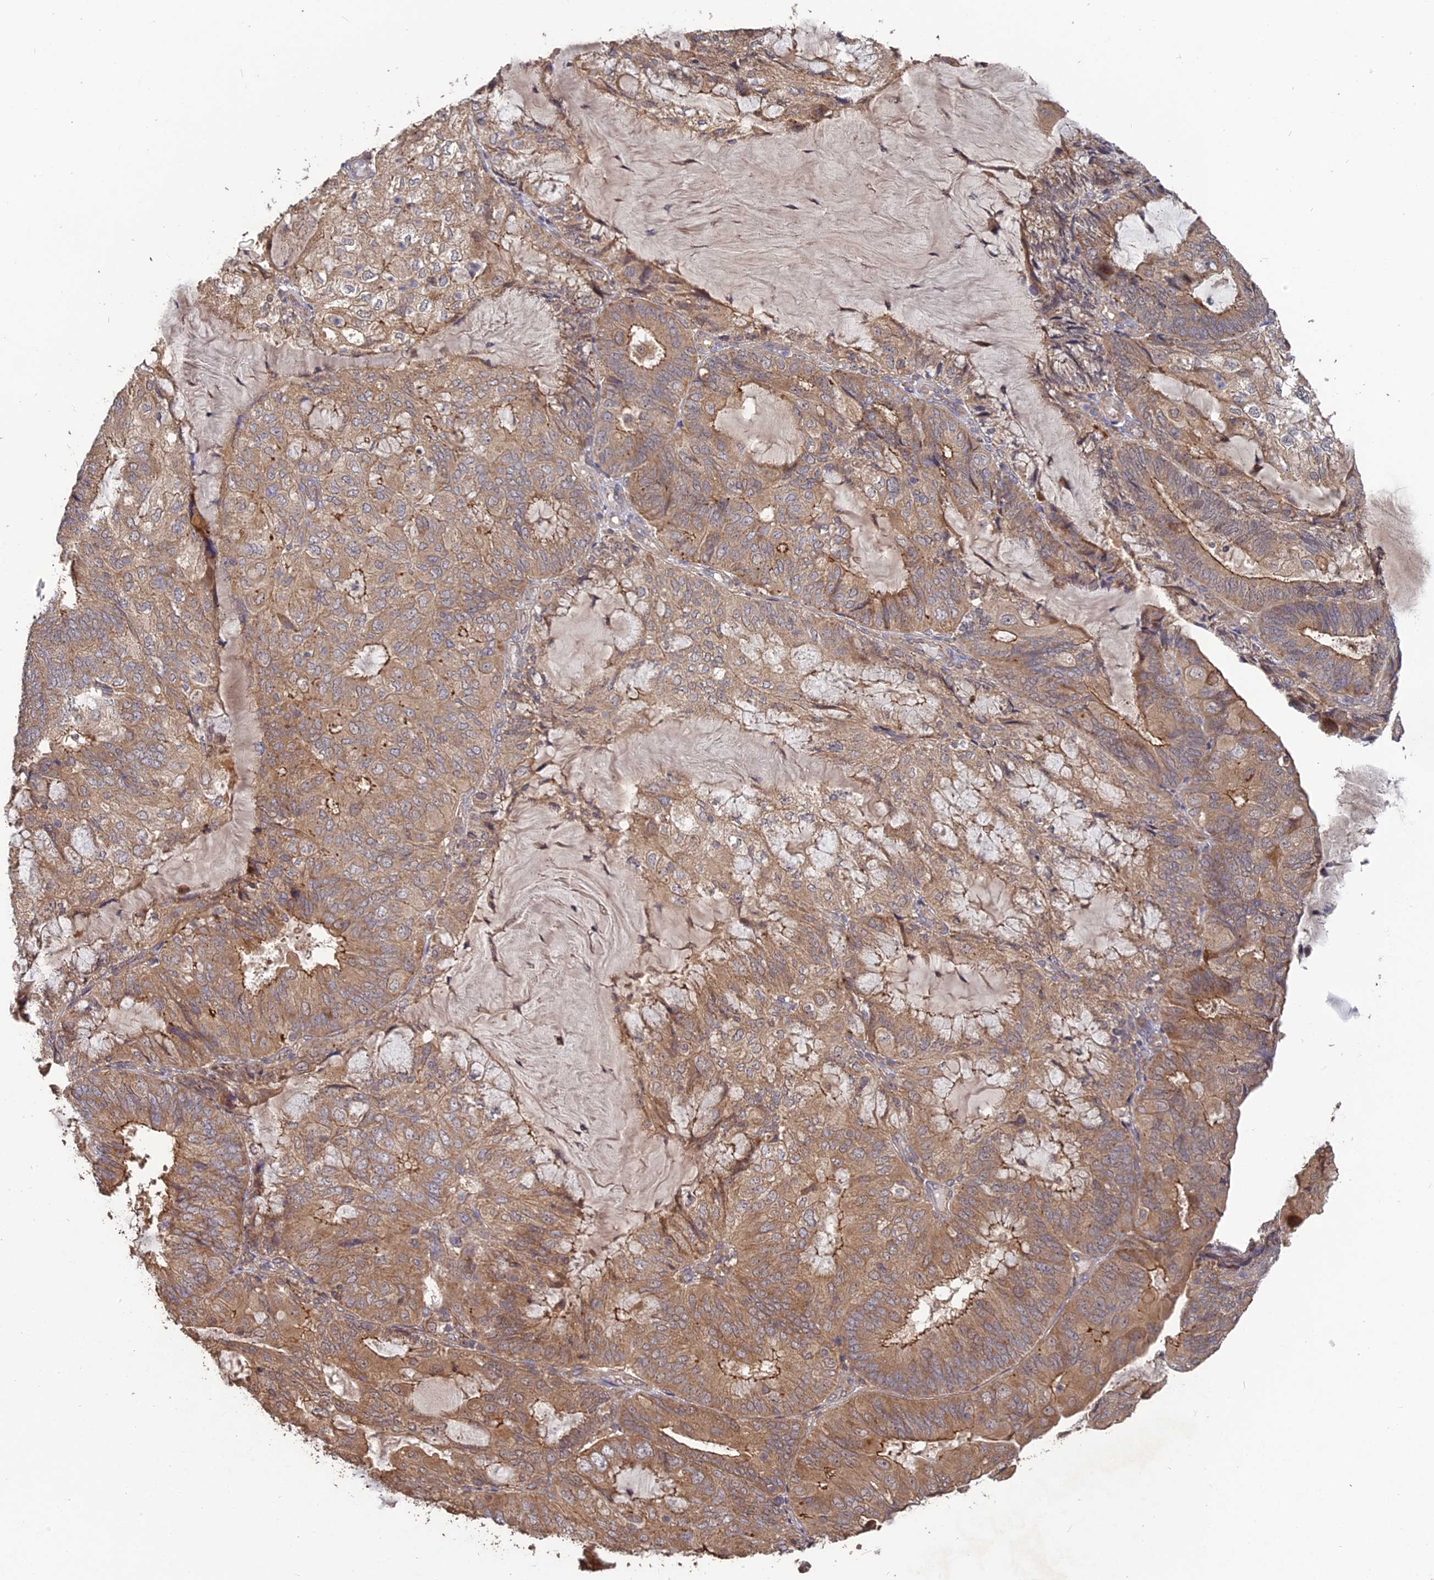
{"staining": {"intensity": "moderate", "quantity": ">75%", "location": "cytoplasmic/membranous"}, "tissue": "endometrial cancer", "cell_type": "Tumor cells", "image_type": "cancer", "snomed": [{"axis": "morphology", "description": "Adenocarcinoma, NOS"}, {"axis": "topography", "description": "Endometrium"}], "caption": "IHC image of neoplastic tissue: adenocarcinoma (endometrial) stained using IHC reveals medium levels of moderate protein expression localized specifically in the cytoplasmic/membranous of tumor cells, appearing as a cytoplasmic/membranous brown color.", "gene": "ARHGAP40", "patient": {"sex": "female", "age": 81}}